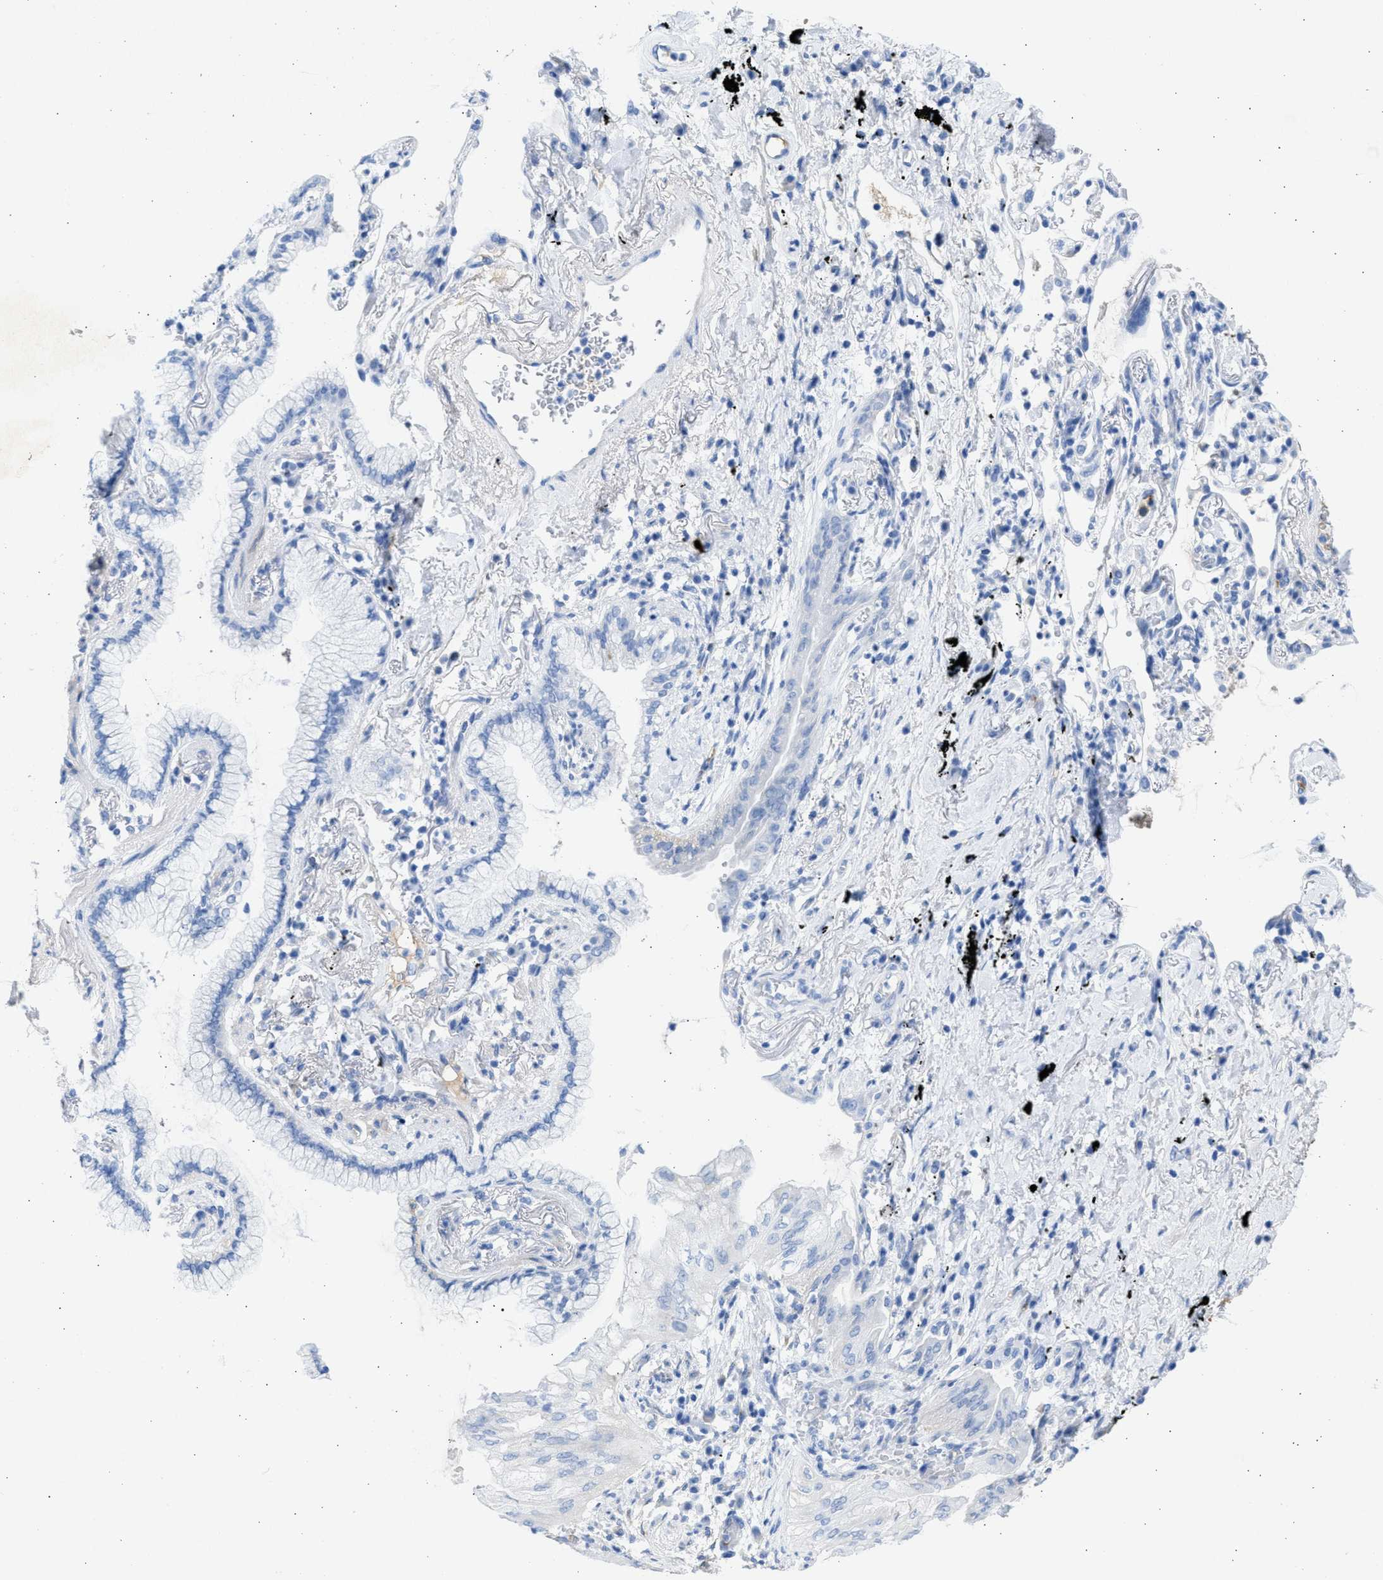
{"staining": {"intensity": "negative", "quantity": "none", "location": "none"}, "tissue": "lung cancer", "cell_type": "Tumor cells", "image_type": "cancer", "snomed": [{"axis": "morphology", "description": "Normal tissue, NOS"}, {"axis": "morphology", "description": "Adenocarcinoma, NOS"}, {"axis": "topography", "description": "Bronchus"}, {"axis": "topography", "description": "Lung"}], "caption": "High power microscopy histopathology image of an immunohistochemistry (IHC) photomicrograph of lung cancer (adenocarcinoma), revealing no significant positivity in tumor cells.", "gene": "SPATA3", "patient": {"sex": "female", "age": 70}}